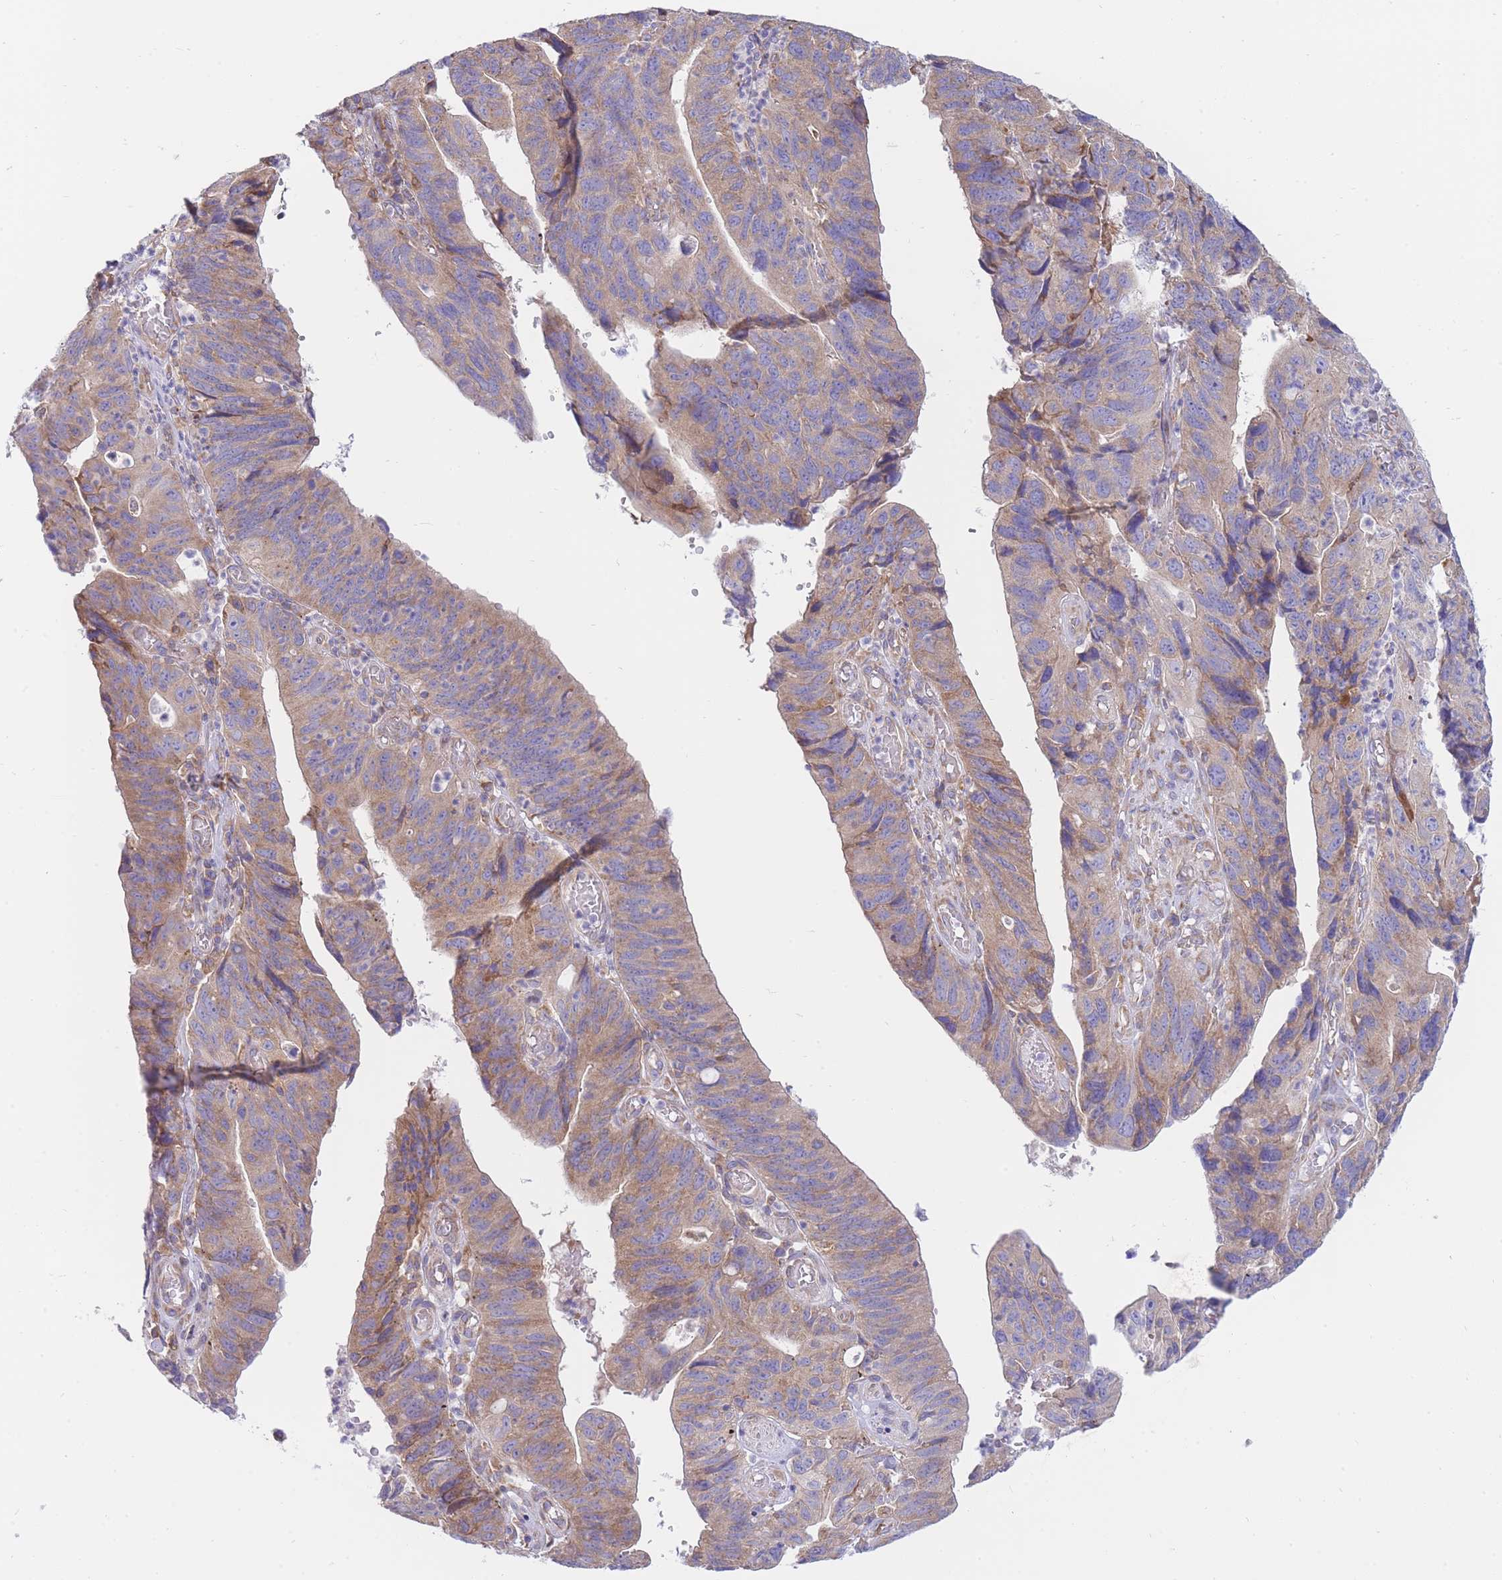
{"staining": {"intensity": "moderate", "quantity": ">75%", "location": "cytoplasmic/membranous"}, "tissue": "stomach cancer", "cell_type": "Tumor cells", "image_type": "cancer", "snomed": [{"axis": "morphology", "description": "Adenocarcinoma, NOS"}, {"axis": "topography", "description": "Stomach"}], "caption": "Immunohistochemical staining of human stomach adenocarcinoma reveals moderate cytoplasmic/membranous protein expression in approximately >75% of tumor cells. (brown staining indicates protein expression, while blue staining denotes nuclei).", "gene": "SH2B2", "patient": {"sex": "male", "age": 59}}